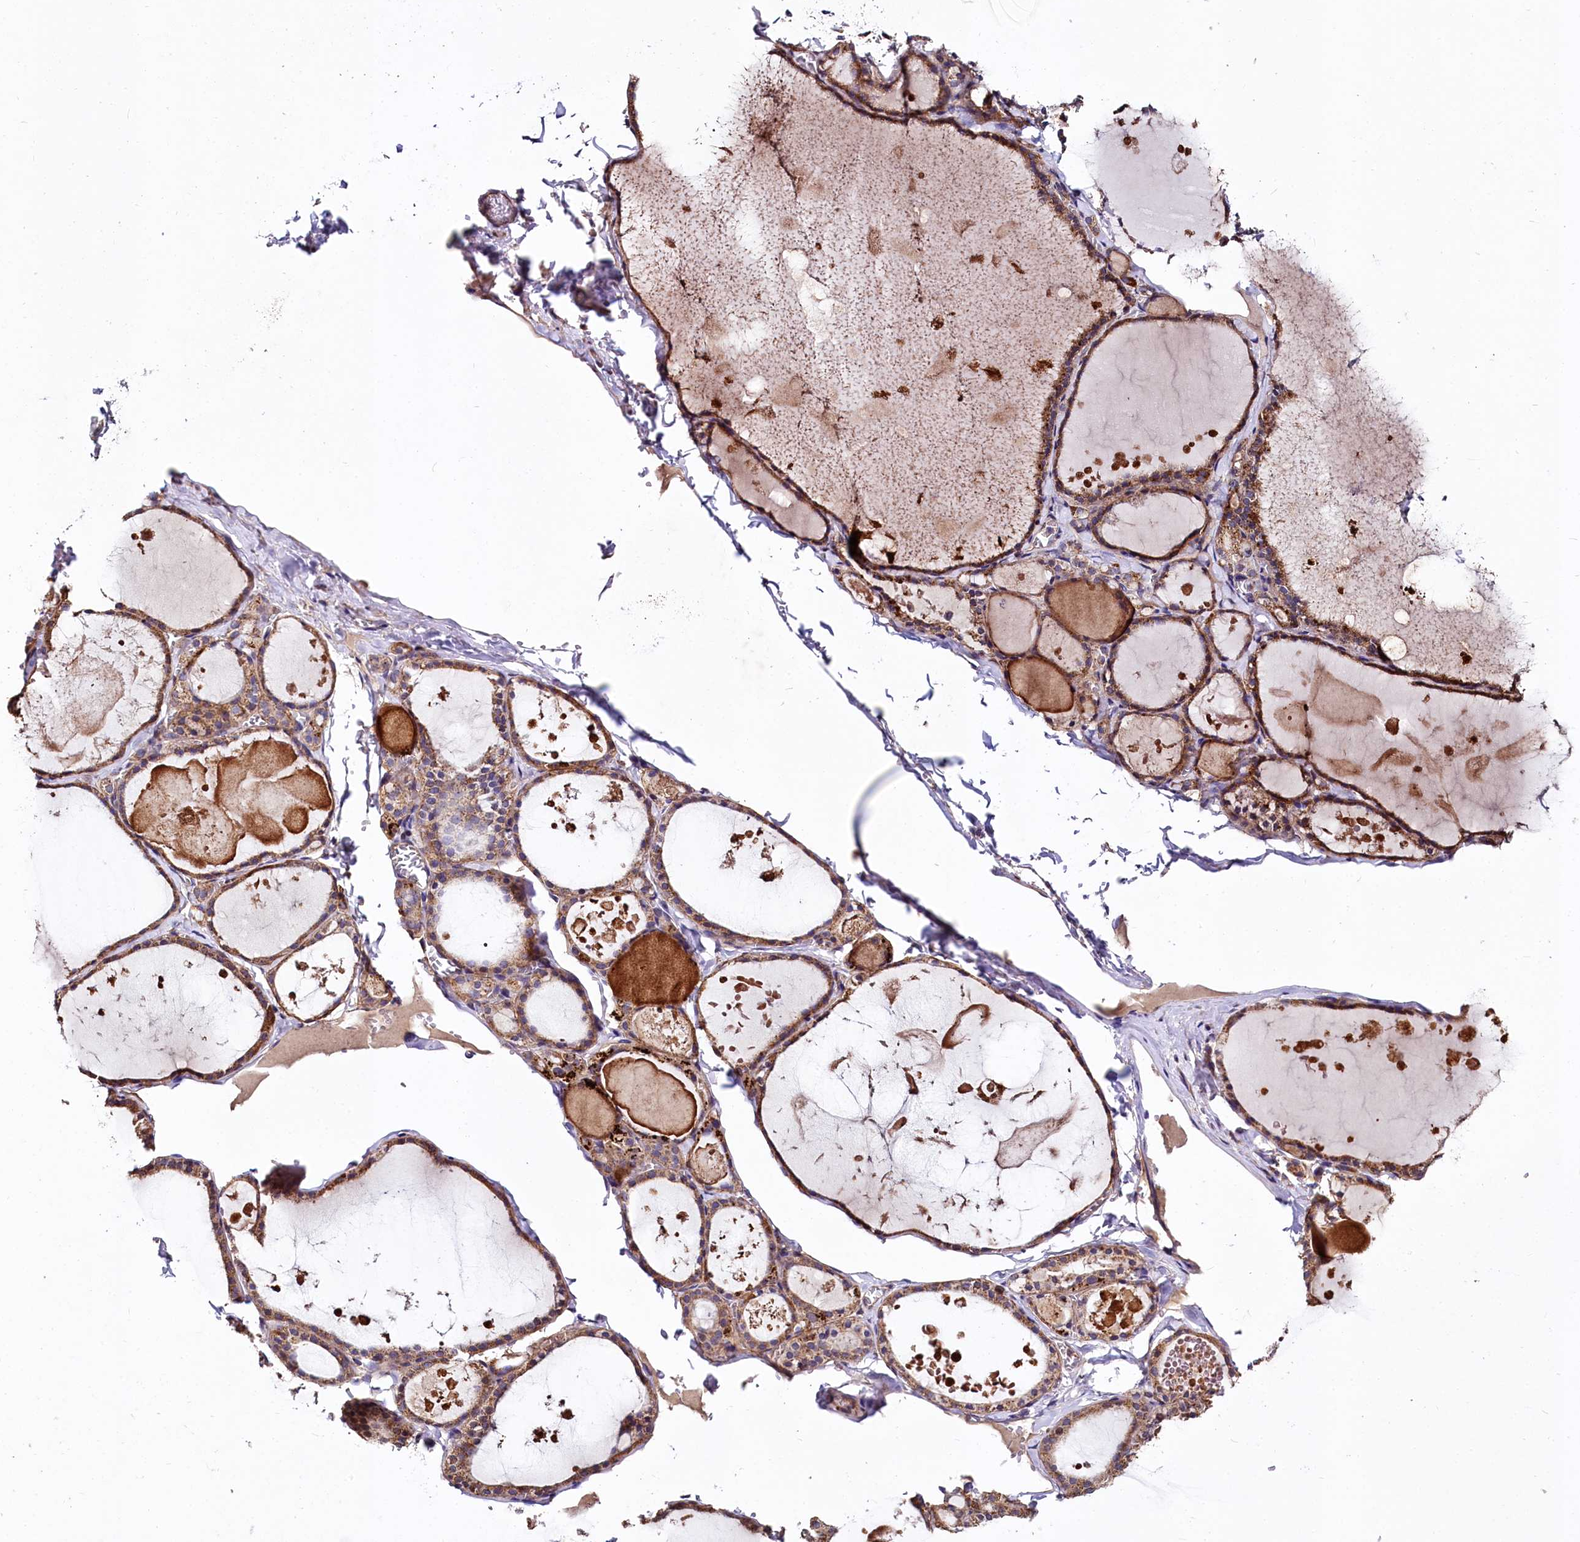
{"staining": {"intensity": "moderate", "quantity": ">75%", "location": "cytoplasmic/membranous"}, "tissue": "thyroid gland", "cell_type": "Glandular cells", "image_type": "normal", "snomed": [{"axis": "morphology", "description": "Normal tissue, NOS"}, {"axis": "topography", "description": "Thyroid gland"}], "caption": "DAB immunohistochemical staining of unremarkable thyroid gland exhibits moderate cytoplasmic/membranous protein positivity in approximately >75% of glandular cells. Ihc stains the protein of interest in brown and the nuclei are stained blue.", "gene": "SPRYD3", "patient": {"sex": "male", "age": 56}}